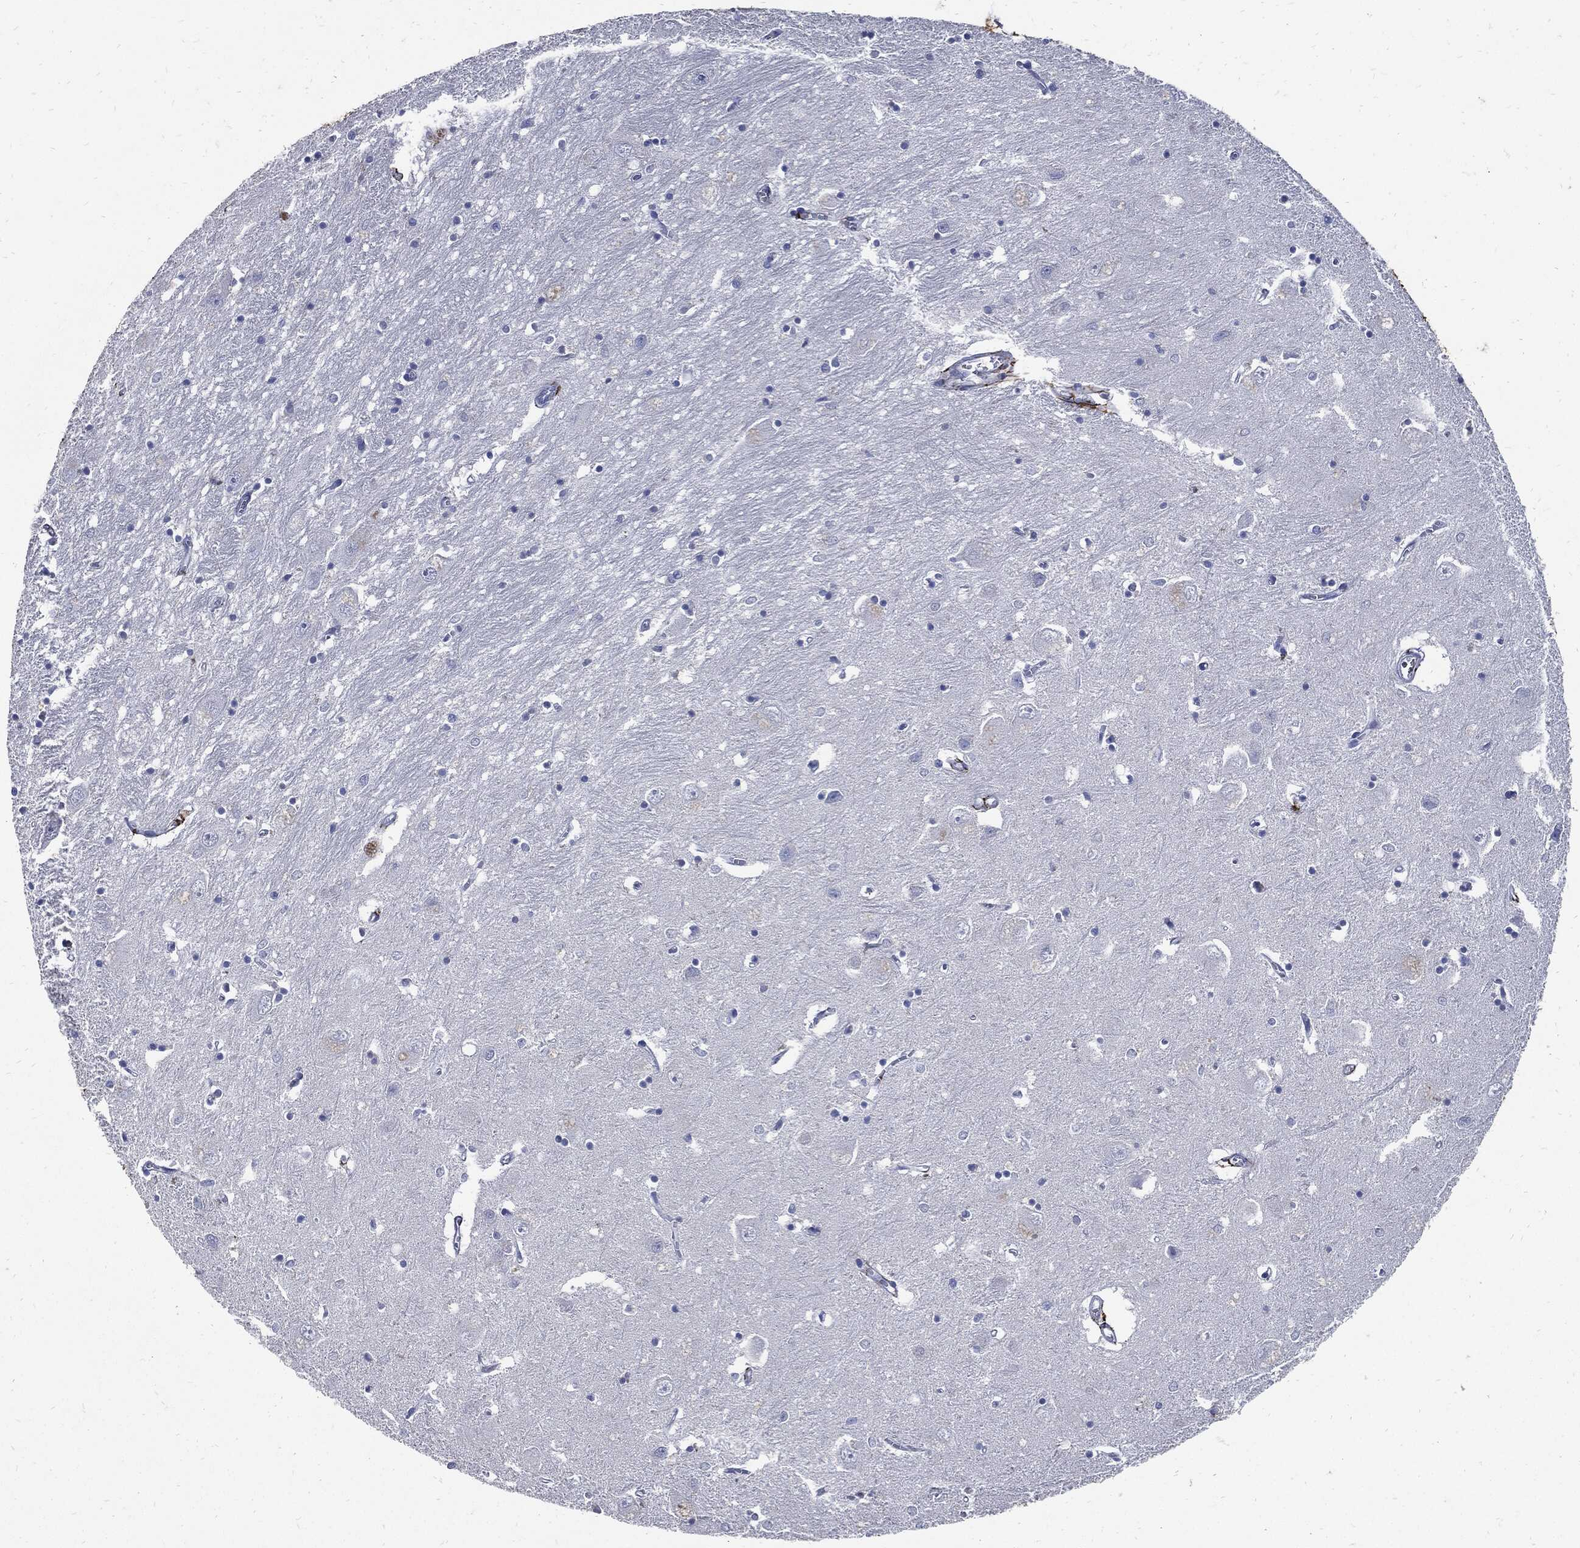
{"staining": {"intensity": "negative", "quantity": "none", "location": "none"}, "tissue": "caudate", "cell_type": "Glial cells", "image_type": "normal", "snomed": [{"axis": "morphology", "description": "Normal tissue, NOS"}, {"axis": "topography", "description": "Lateral ventricle wall"}], "caption": "Photomicrograph shows no significant protein expression in glial cells of normal caudate.", "gene": "FBN1", "patient": {"sex": "male", "age": 54}}